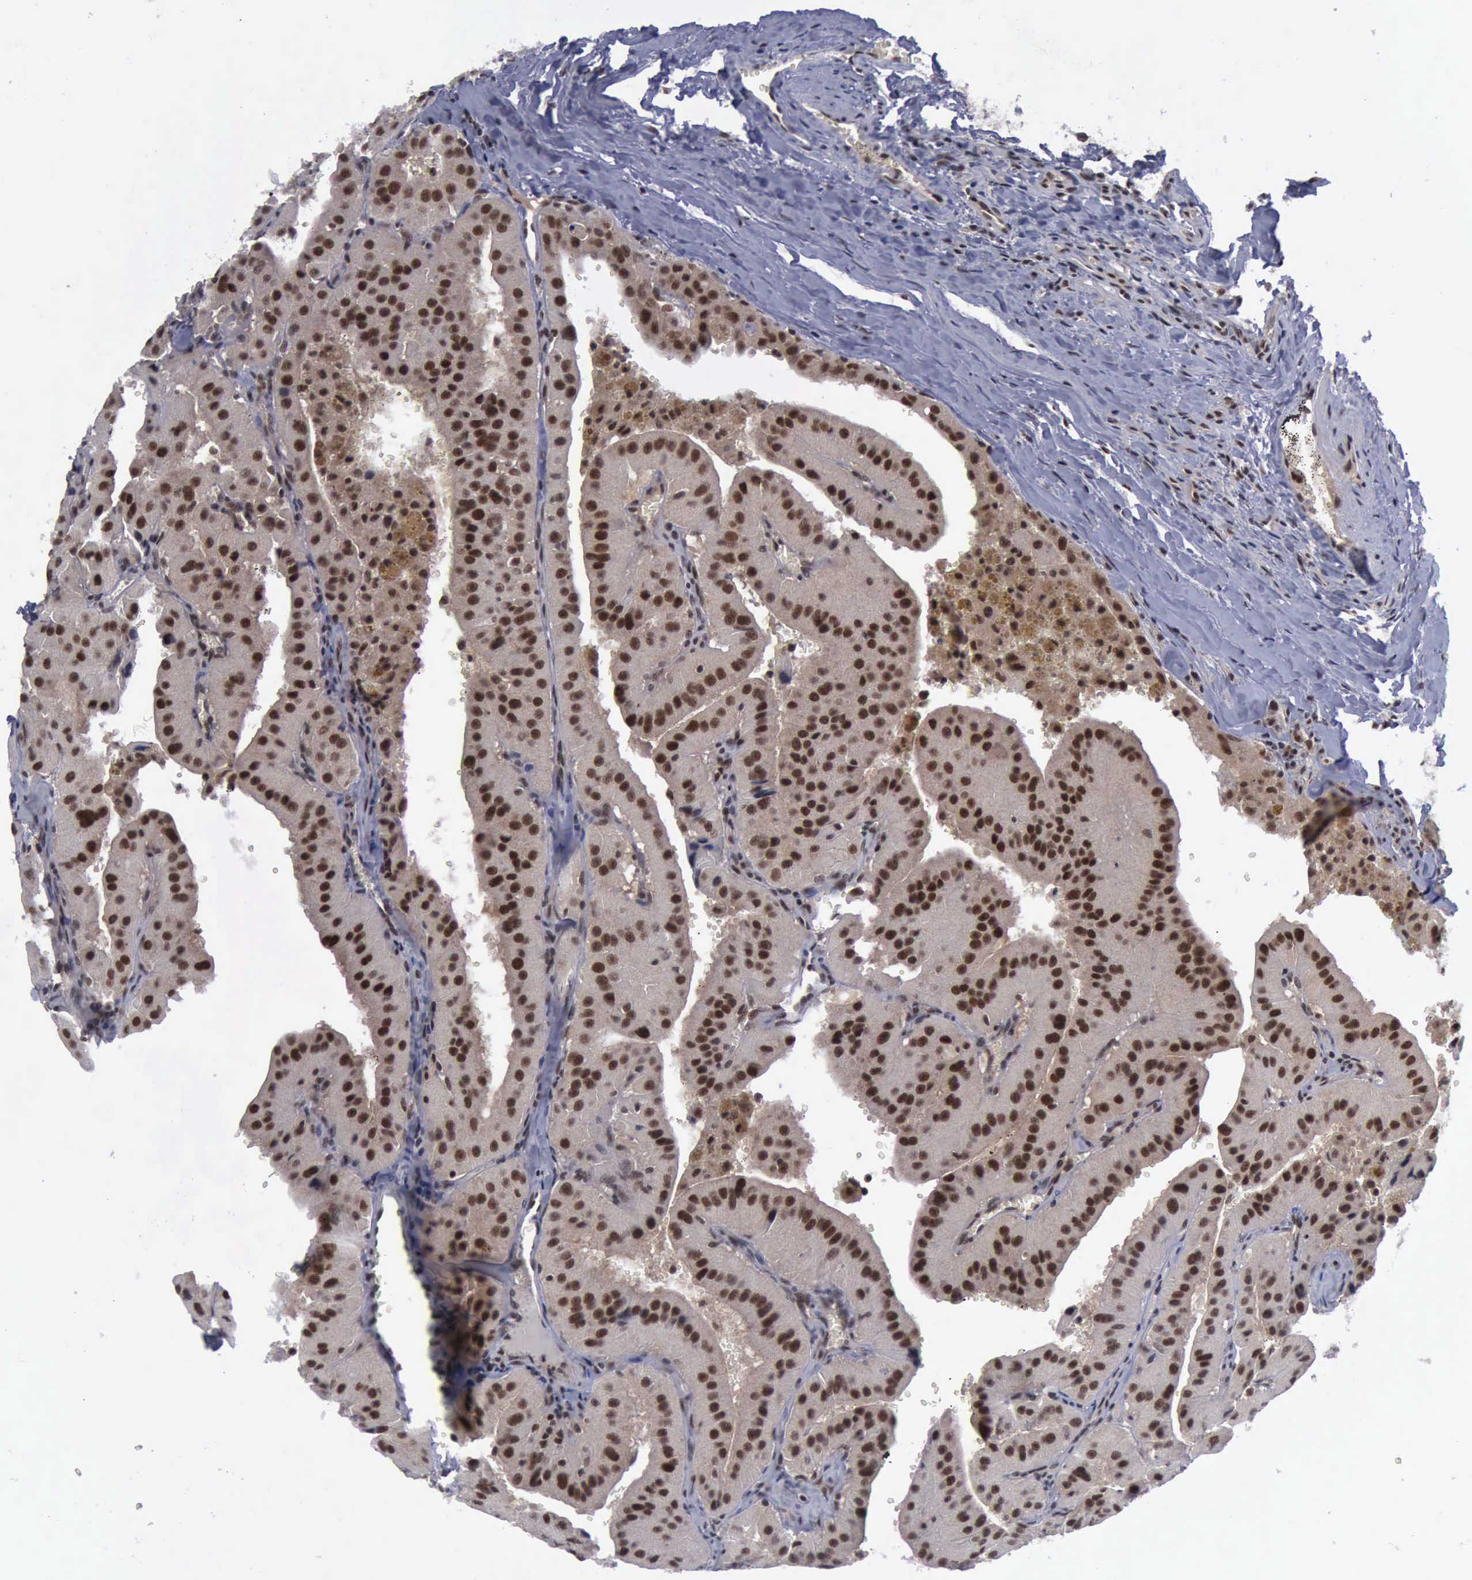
{"staining": {"intensity": "strong", "quantity": ">75%", "location": "cytoplasmic/membranous,nuclear"}, "tissue": "thyroid cancer", "cell_type": "Tumor cells", "image_type": "cancer", "snomed": [{"axis": "morphology", "description": "Carcinoma, NOS"}, {"axis": "topography", "description": "Thyroid gland"}], "caption": "Thyroid carcinoma stained for a protein exhibits strong cytoplasmic/membranous and nuclear positivity in tumor cells.", "gene": "ATM", "patient": {"sex": "male", "age": 76}}